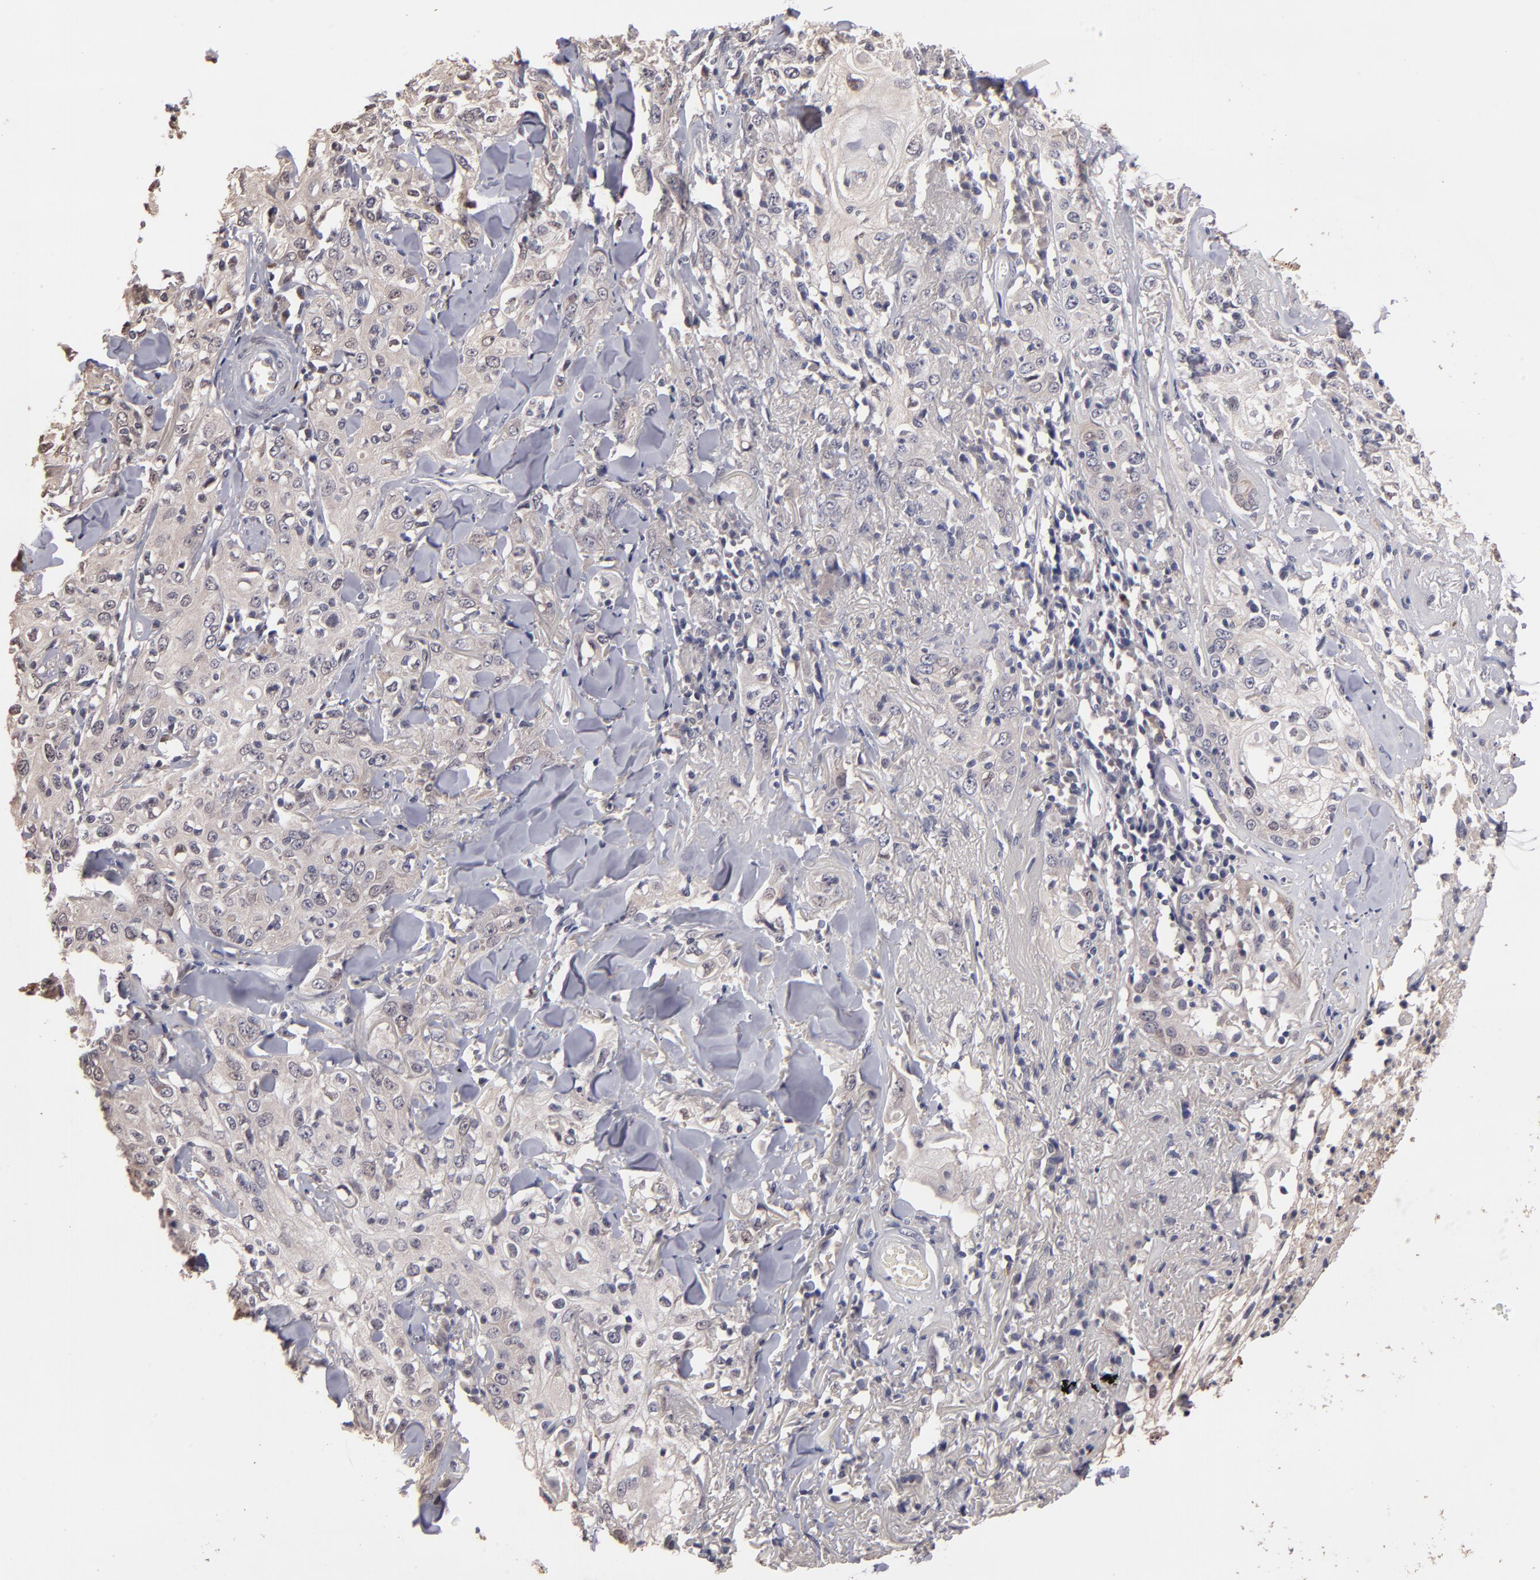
{"staining": {"intensity": "weak", "quantity": "25%-75%", "location": "cytoplasmic/membranous,nuclear"}, "tissue": "skin cancer", "cell_type": "Tumor cells", "image_type": "cancer", "snomed": [{"axis": "morphology", "description": "Squamous cell carcinoma, NOS"}, {"axis": "topography", "description": "Skin"}], "caption": "Squamous cell carcinoma (skin) tissue shows weak cytoplasmic/membranous and nuclear expression in about 25%-75% of tumor cells, visualized by immunohistochemistry.", "gene": "S100A1", "patient": {"sex": "male", "age": 65}}